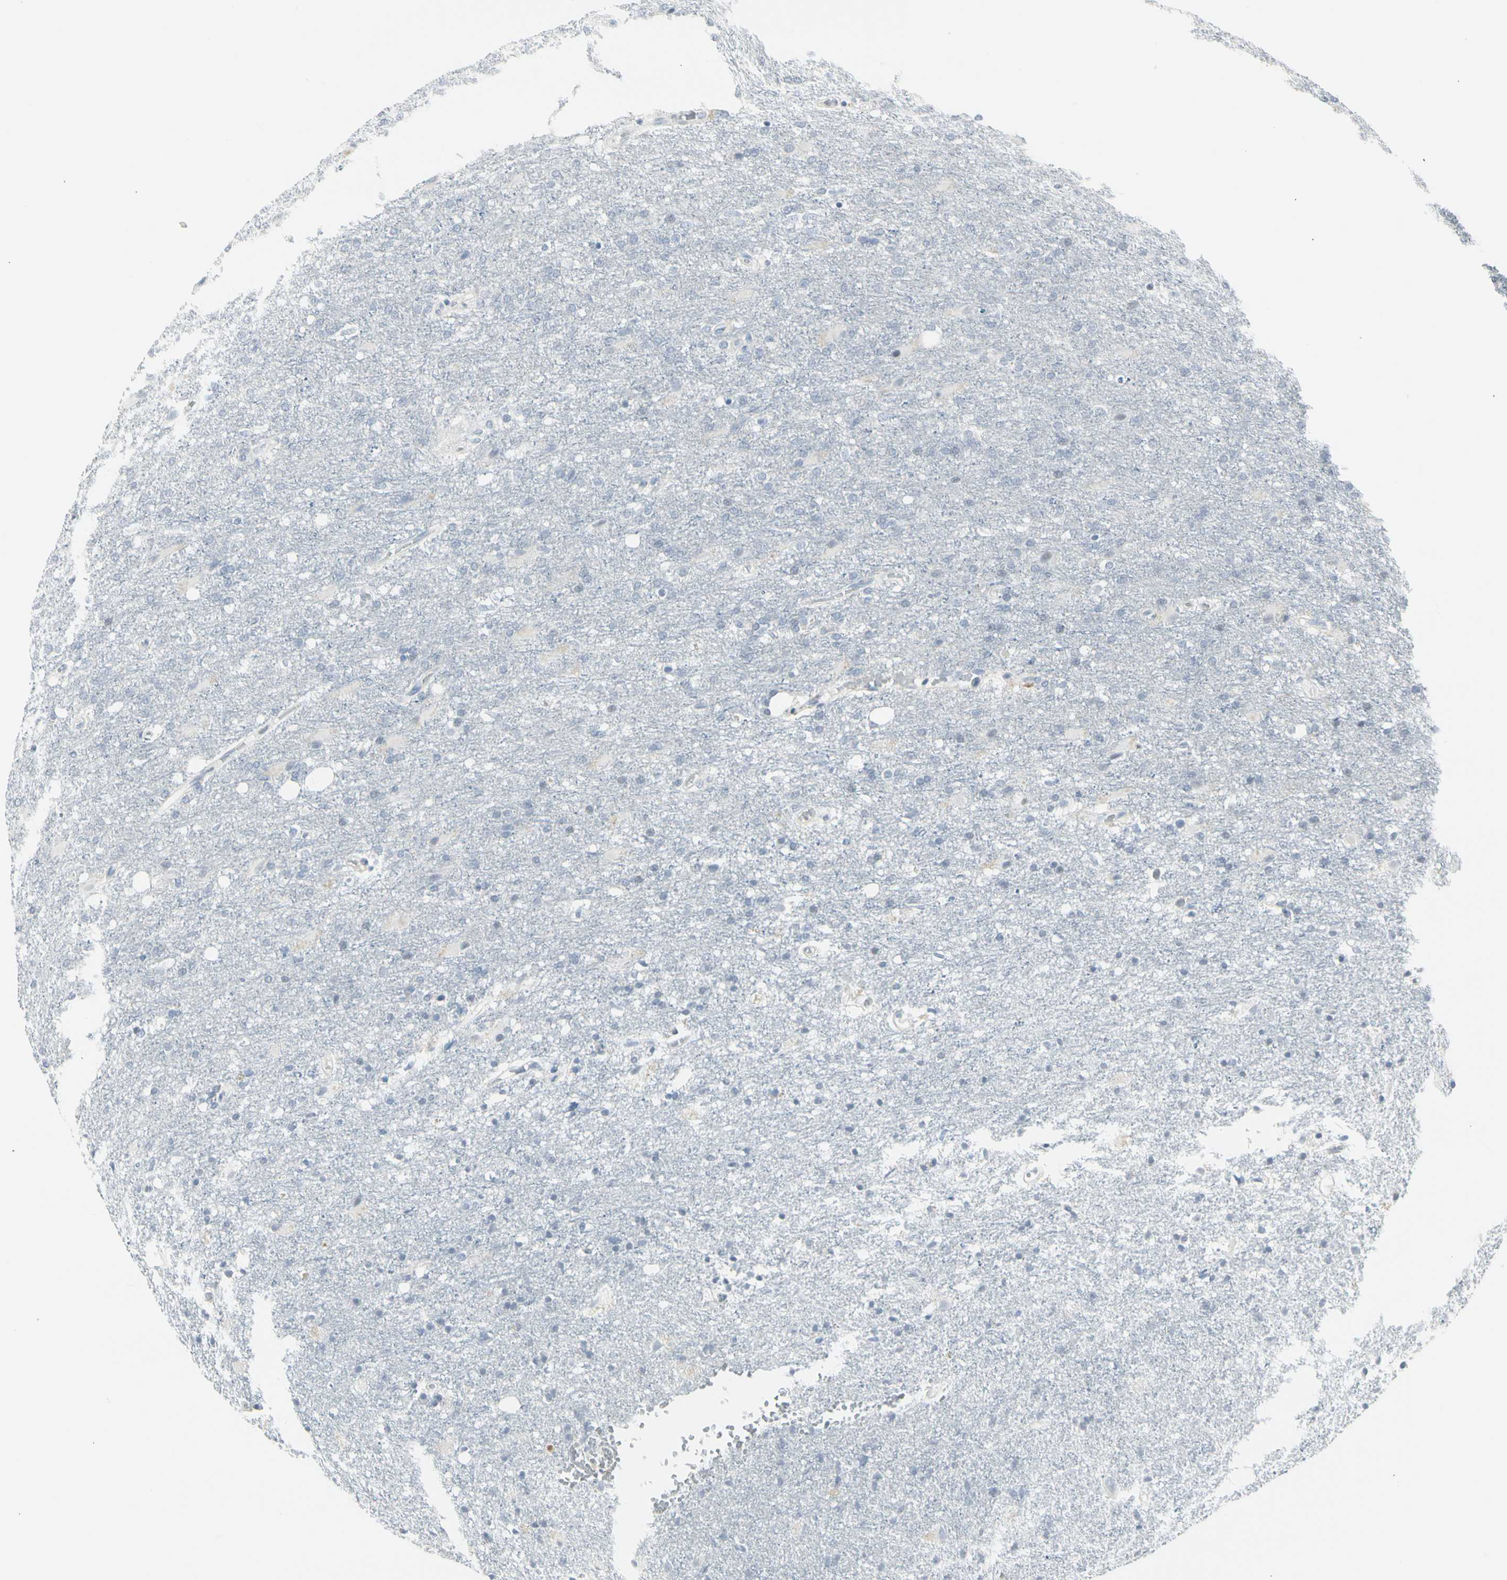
{"staining": {"intensity": "negative", "quantity": "none", "location": "none"}, "tissue": "glioma", "cell_type": "Tumor cells", "image_type": "cancer", "snomed": [{"axis": "morphology", "description": "Normal tissue, NOS"}, {"axis": "morphology", "description": "Glioma, malignant, High grade"}, {"axis": "topography", "description": "Cerebral cortex"}], "caption": "Immunohistochemistry (IHC) image of neoplastic tissue: malignant glioma (high-grade) stained with DAB exhibits no significant protein staining in tumor cells.", "gene": "ZBTB7B", "patient": {"sex": "male", "age": 77}}